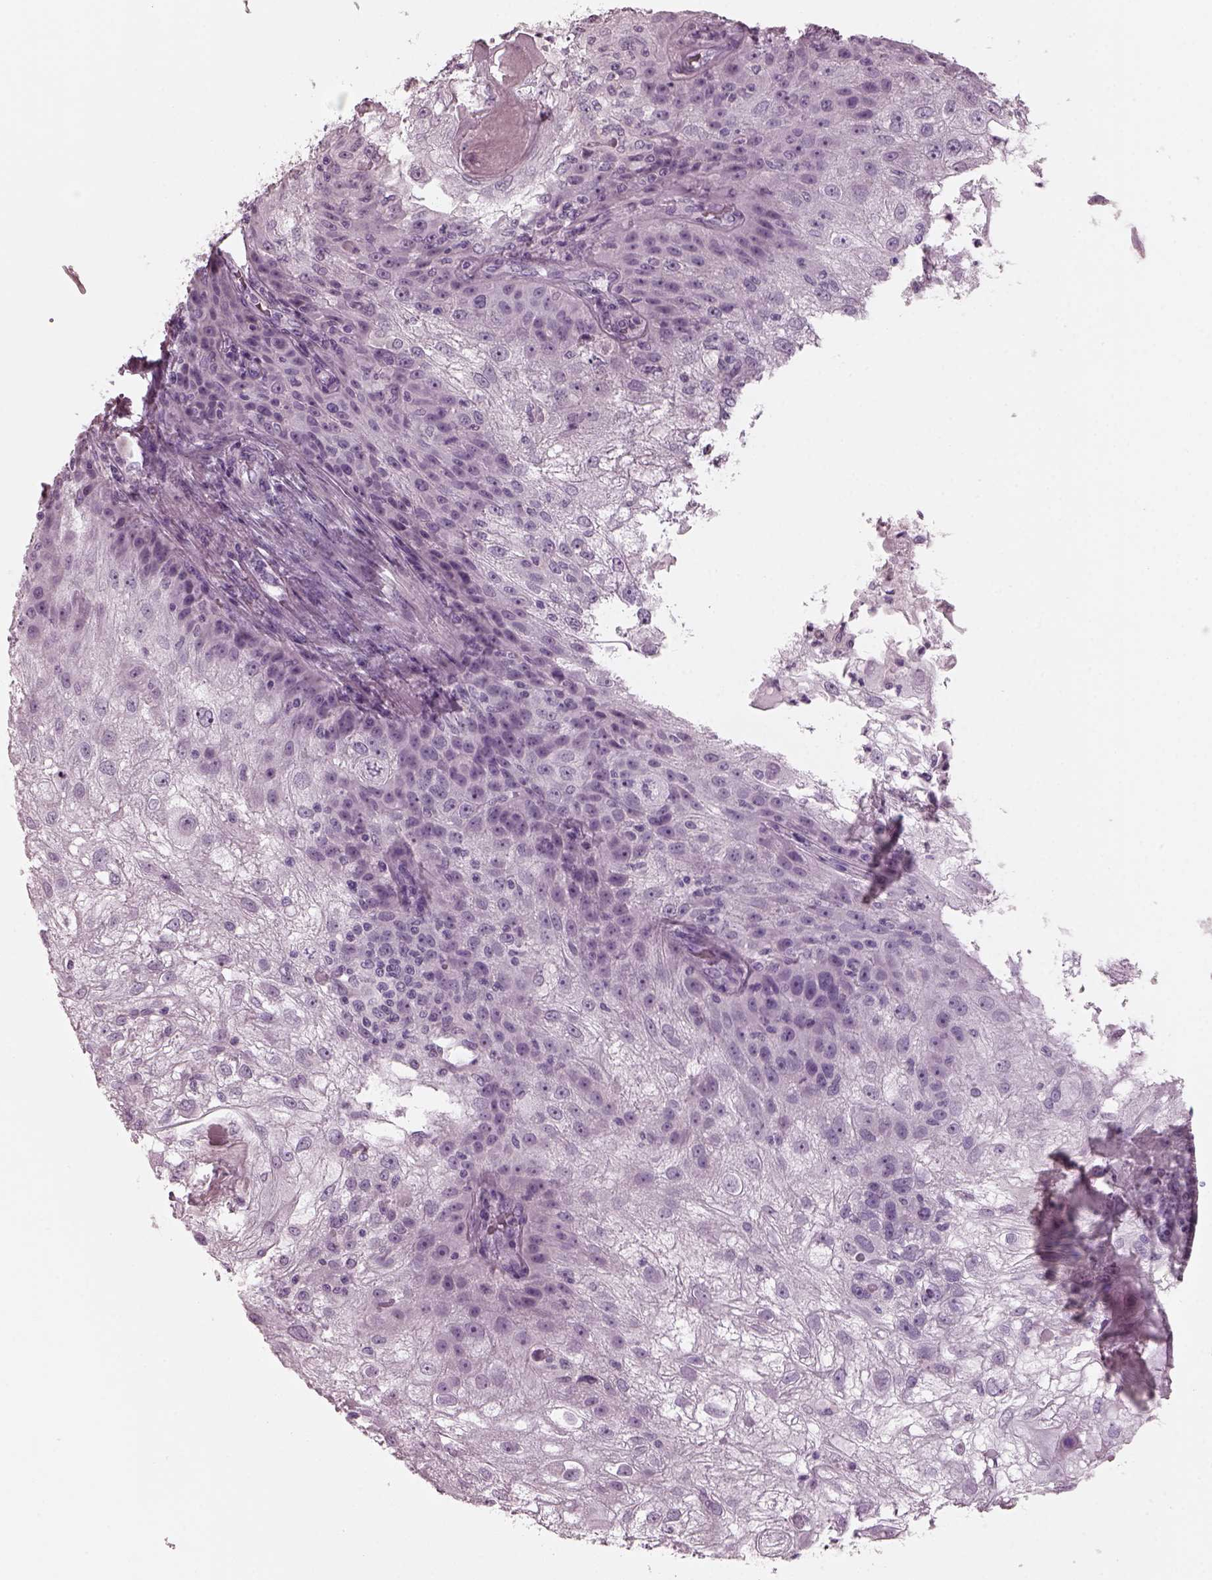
{"staining": {"intensity": "negative", "quantity": "none", "location": "none"}, "tissue": "skin cancer", "cell_type": "Tumor cells", "image_type": "cancer", "snomed": [{"axis": "morphology", "description": "Normal tissue, NOS"}, {"axis": "morphology", "description": "Squamous cell carcinoma, NOS"}, {"axis": "topography", "description": "Skin"}], "caption": "There is no significant expression in tumor cells of skin squamous cell carcinoma. (DAB (3,3'-diaminobenzidine) IHC, high magnification).", "gene": "RCVRN", "patient": {"sex": "female", "age": 83}}